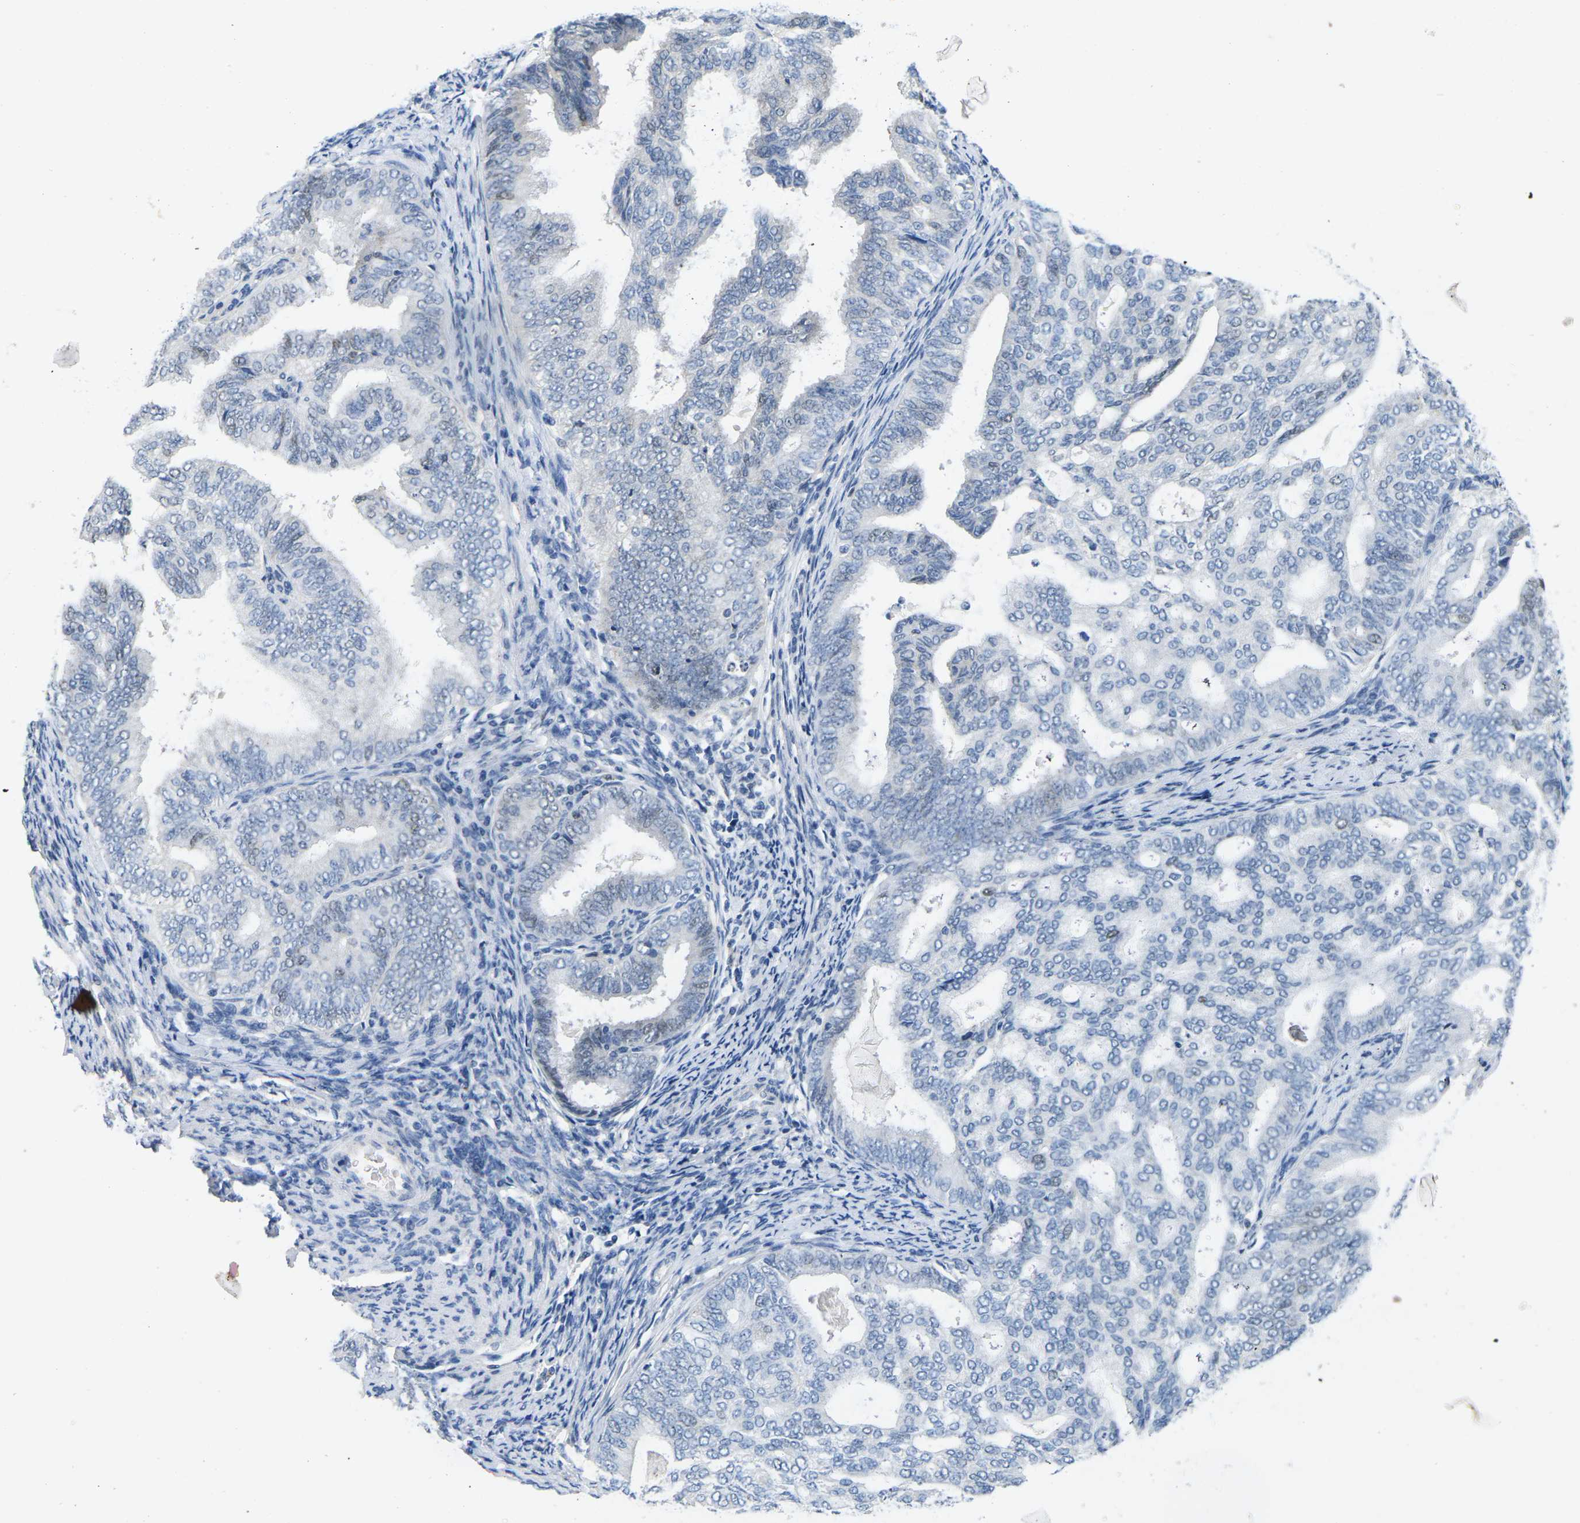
{"staining": {"intensity": "moderate", "quantity": "<25%", "location": "nuclear"}, "tissue": "endometrial cancer", "cell_type": "Tumor cells", "image_type": "cancer", "snomed": [{"axis": "morphology", "description": "Adenocarcinoma, NOS"}, {"axis": "topography", "description": "Endometrium"}], "caption": "Protein expression by immunohistochemistry displays moderate nuclear expression in about <25% of tumor cells in adenocarcinoma (endometrial).", "gene": "CDK2", "patient": {"sex": "female", "age": 58}}